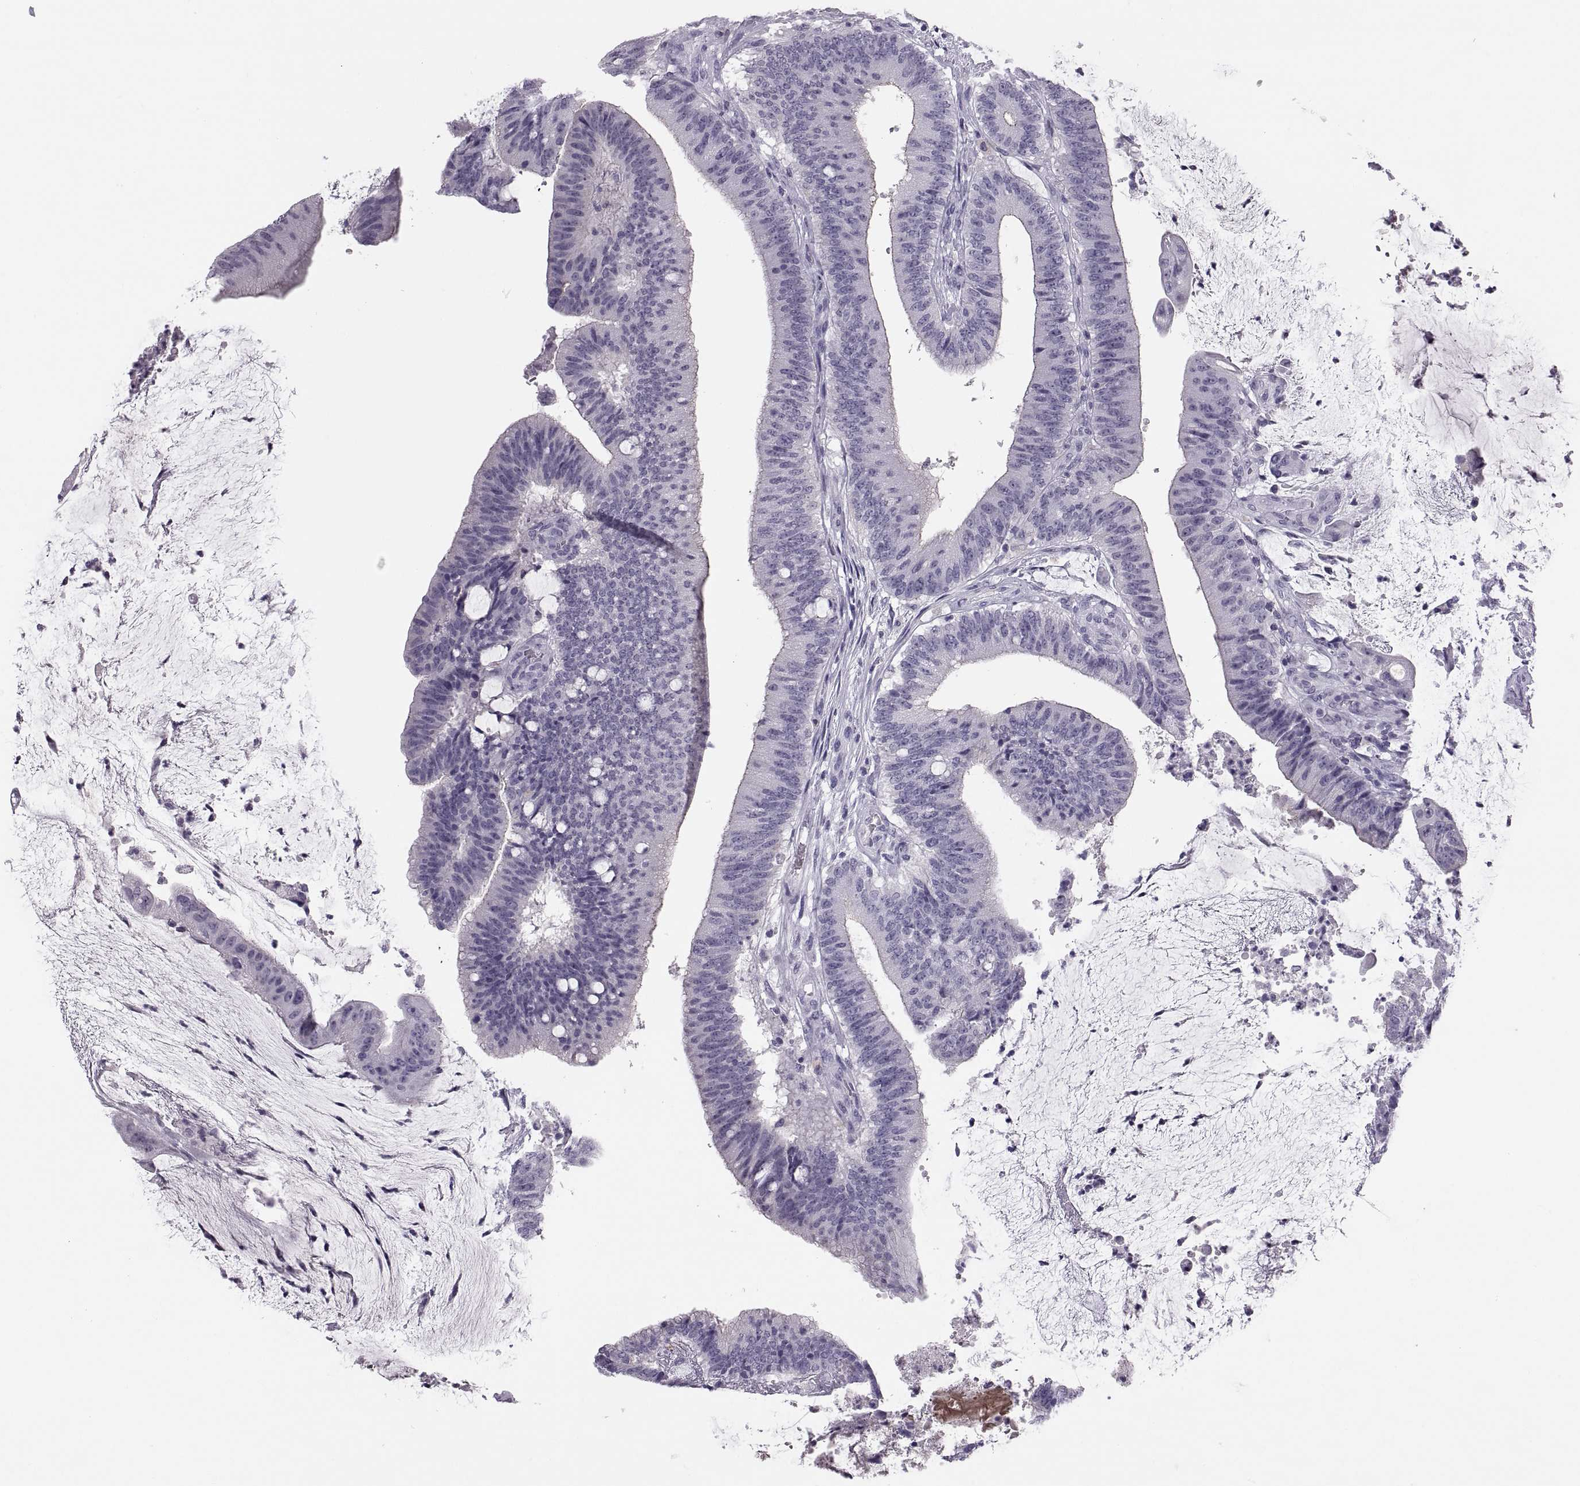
{"staining": {"intensity": "negative", "quantity": "none", "location": "none"}, "tissue": "colorectal cancer", "cell_type": "Tumor cells", "image_type": "cancer", "snomed": [{"axis": "morphology", "description": "Adenocarcinoma, NOS"}, {"axis": "topography", "description": "Colon"}], "caption": "An immunohistochemistry (IHC) photomicrograph of colorectal cancer is shown. There is no staining in tumor cells of colorectal cancer. (DAB immunohistochemistry (IHC) with hematoxylin counter stain).", "gene": "QRICH2", "patient": {"sex": "female", "age": 43}}